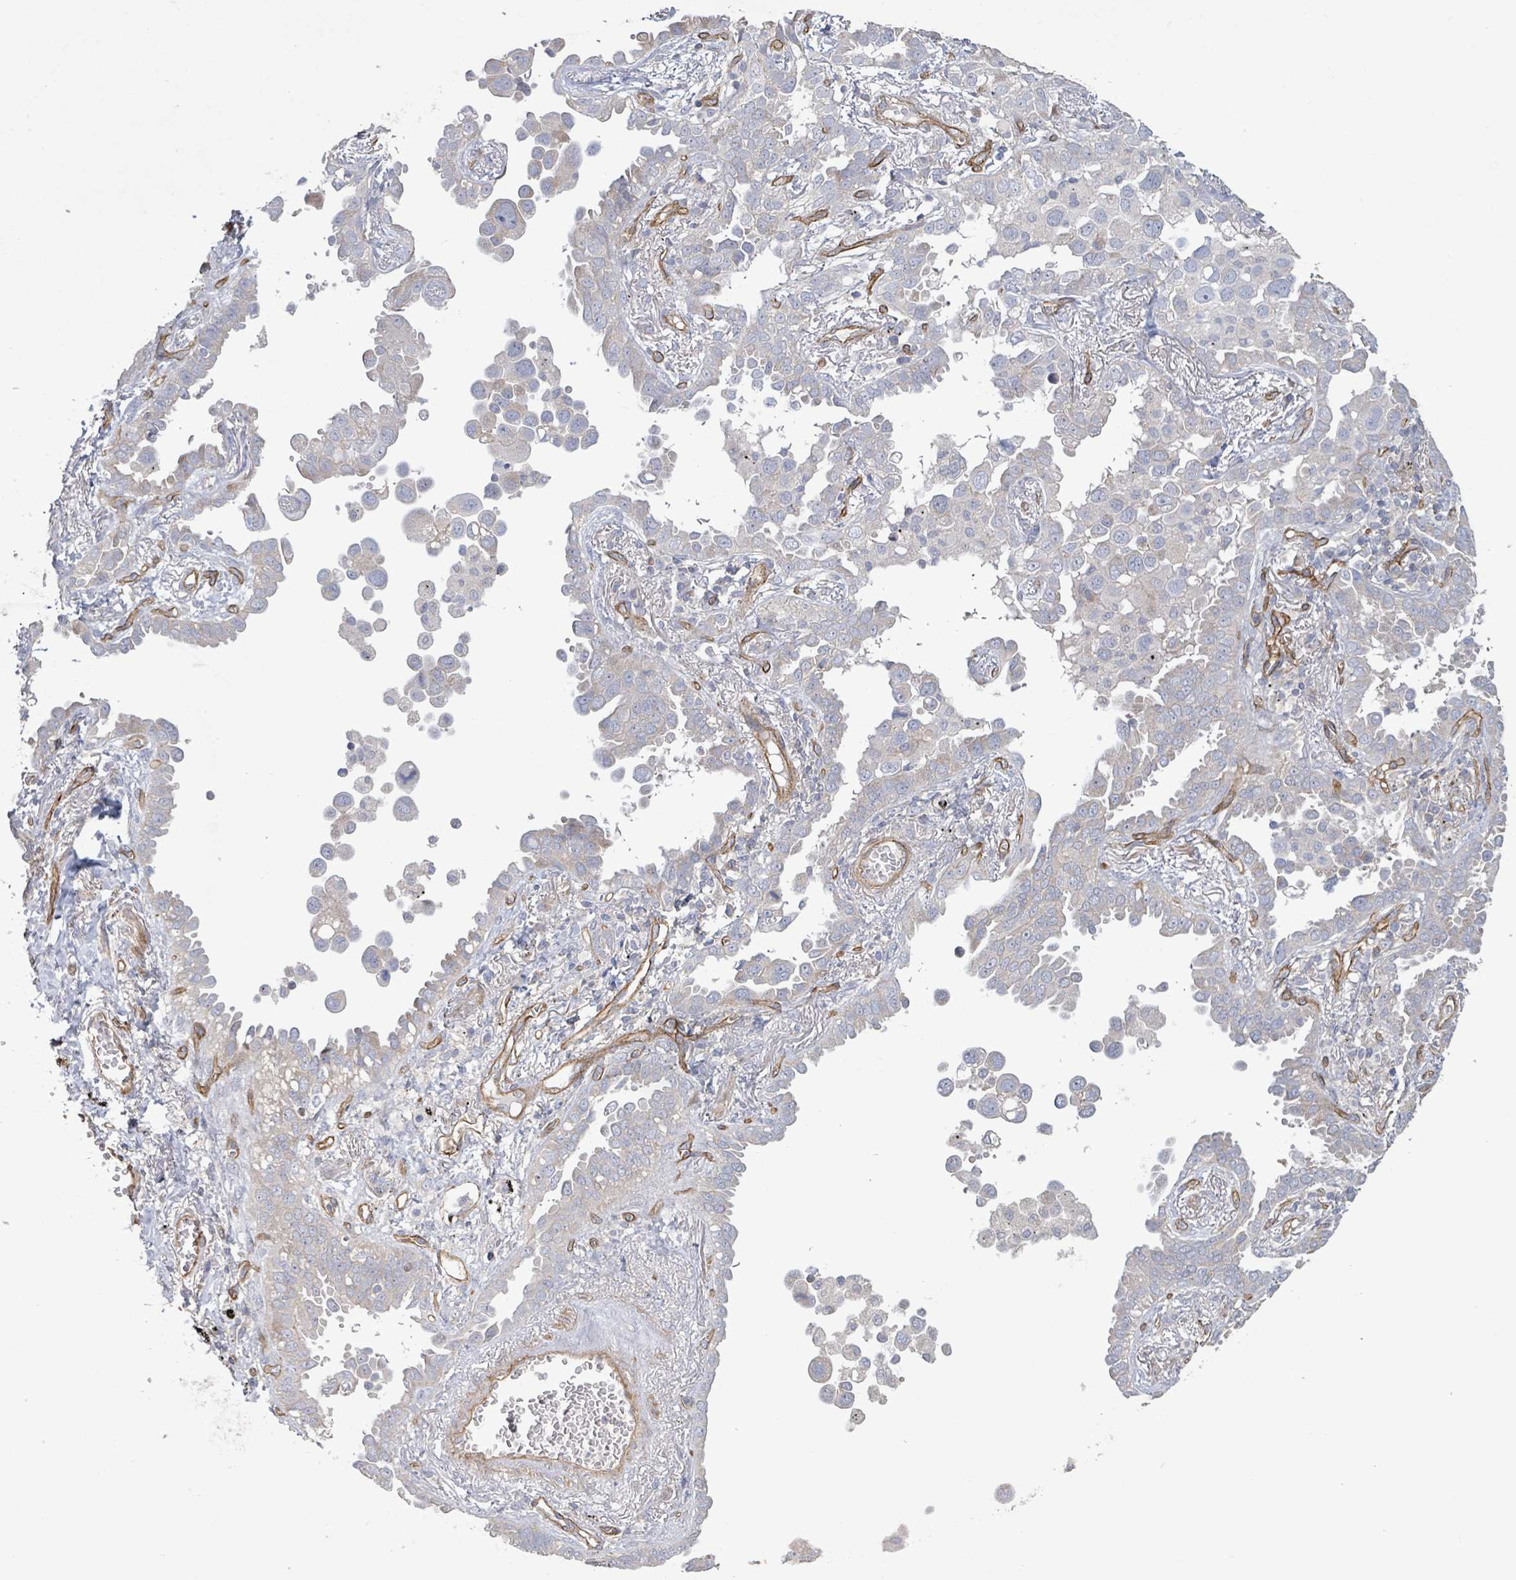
{"staining": {"intensity": "negative", "quantity": "none", "location": "none"}, "tissue": "lung cancer", "cell_type": "Tumor cells", "image_type": "cancer", "snomed": [{"axis": "morphology", "description": "Adenocarcinoma, NOS"}, {"axis": "topography", "description": "Lung"}], "caption": "Immunohistochemical staining of adenocarcinoma (lung) exhibits no significant positivity in tumor cells. (Stains: DAB immunohistochemistry with hematoxylin counter stain, Microscopy: brightfield microscopy at high magnification).", "gene": "KANK3", "patient": {"sex": "male", "age": 67}}